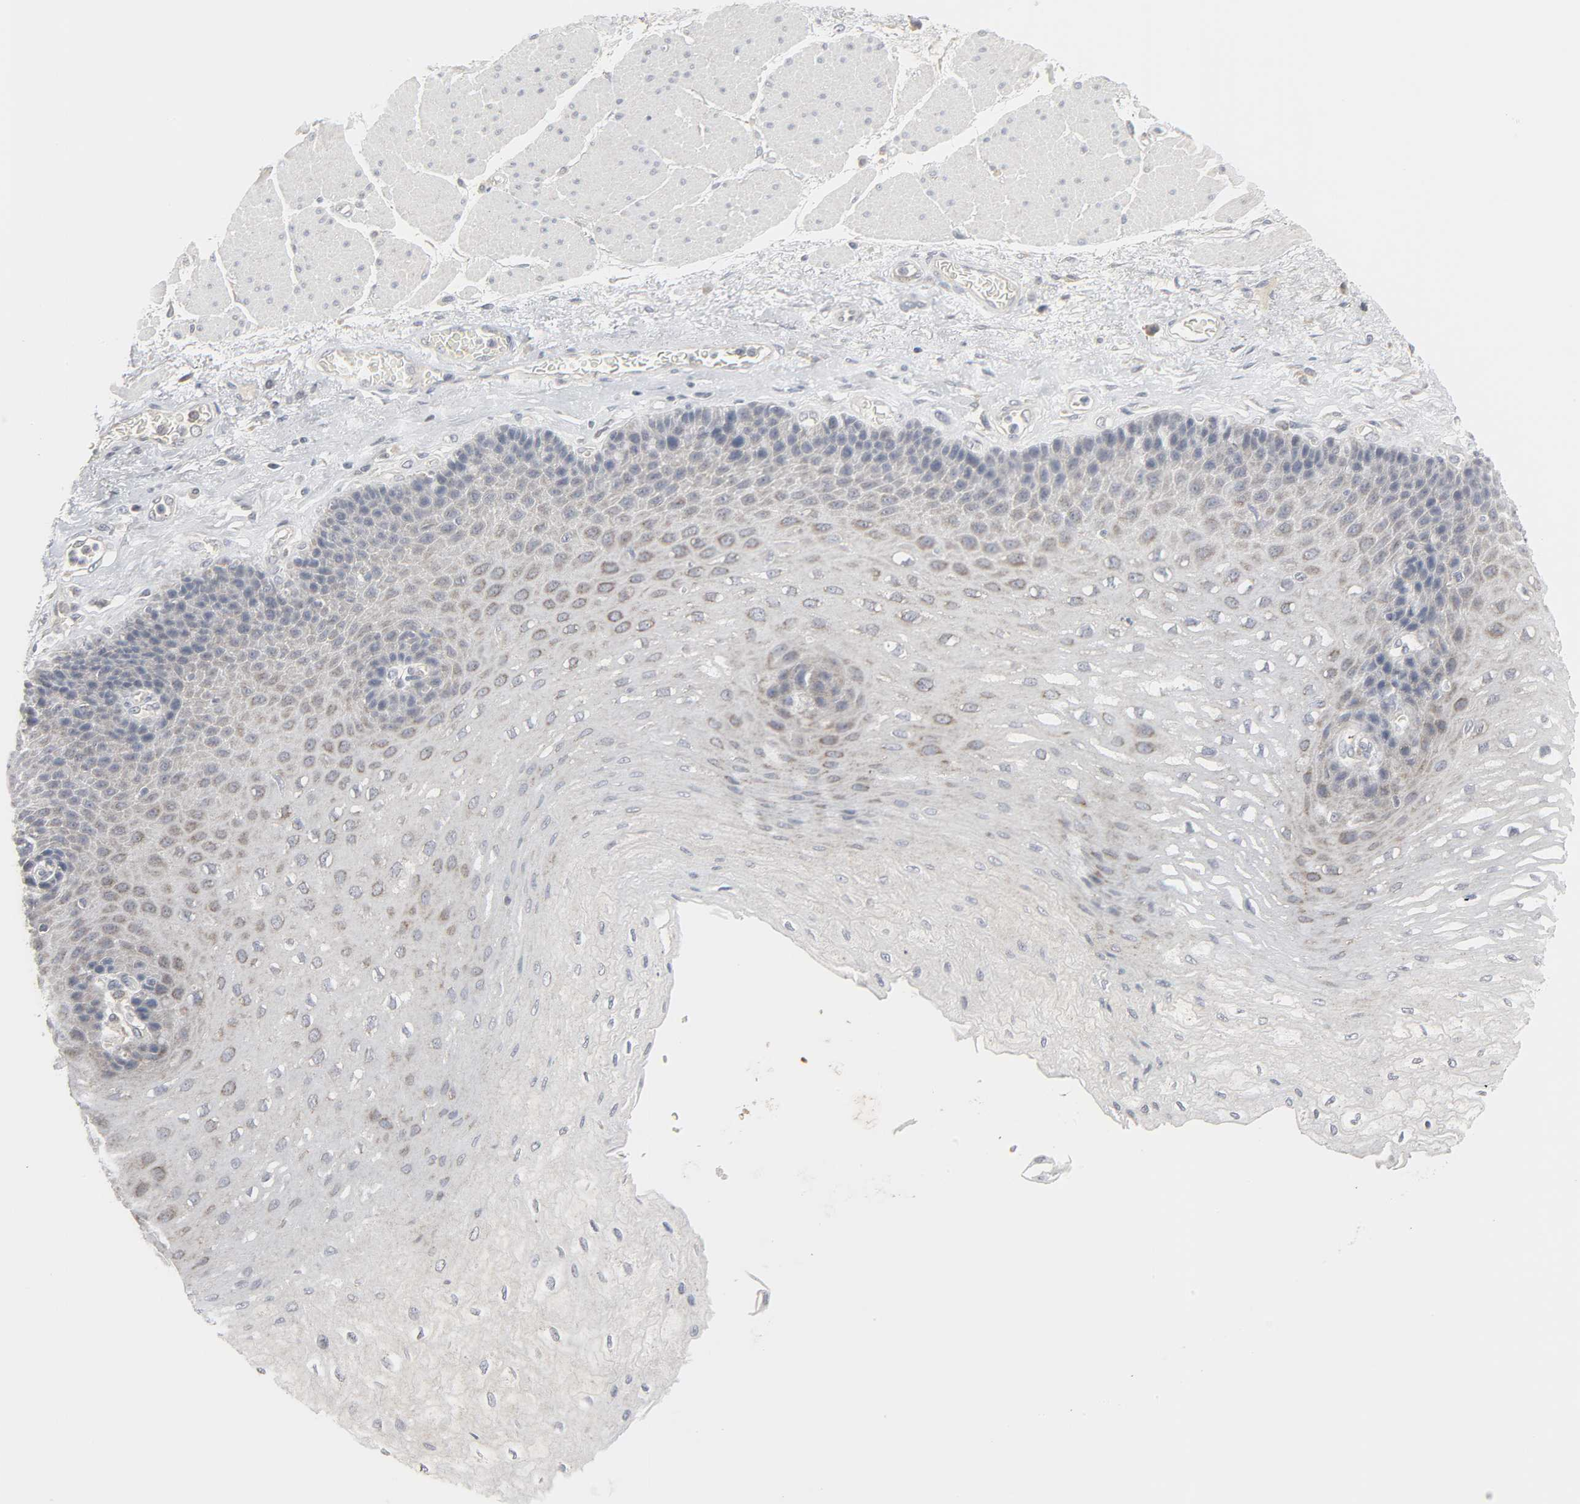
{"staining": {"intensity": "moderate", "quantity": "25%-75%", "location": "cytoplasmic/membranous"}, "tissue": "esophagus", "cell_type": "Squamous epithelial cells", "image_type": "normal", "snomed": [{"axis": "morphology", "description": "Normal tissue, NOS"}, {"axis": "topography", "description": "Esophagus"}], "caption": "Immunohistochemistry (DAB (3,3'-diaminobenzidine)) staining of unremarkable esophagus exhibits moderate cytoplasmic/membranous protein expression in approximately 25%-75% of squamous epithelial cells.", "gene": "CLIP1", "patient": {"sex": "female", "age": 72}}